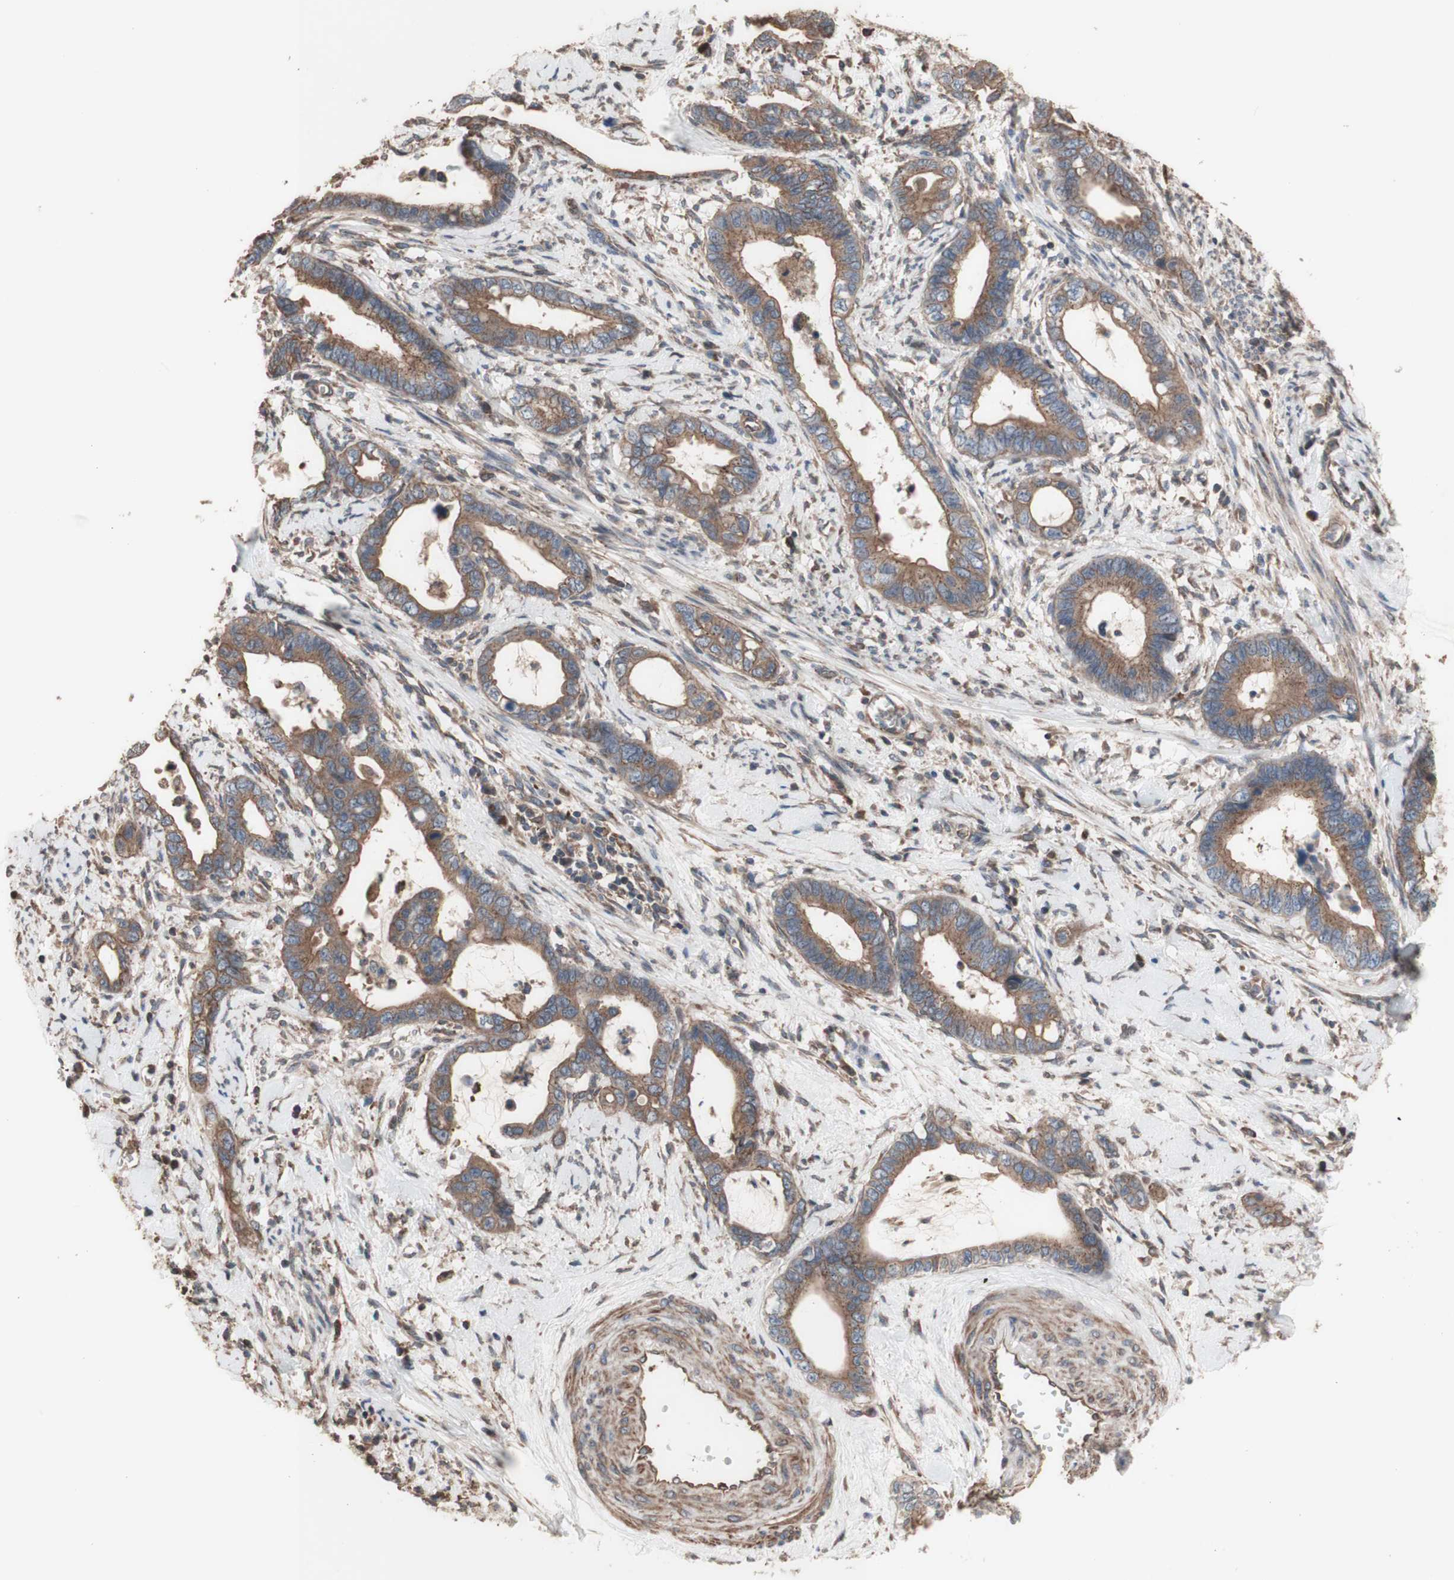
{"staining": {"intensity": "moderate", "quantity": ">75%", "location": "cytoplasmic/membranous"}, "tissue": "cervical cancer", "cell_type": "Tumor cells", "image_type": "cancer", "snomed": [{"axis": "morphology", "description": "Adenocarcinoma, NOS"}, {"axis": "topography", "description": "Cervix"}], "caption": "Human cervical cancer stained for a protein (brown) demonstrates moderate cytoplasmic/membranous positive expression in about >75% of tumor cells.", "gene": "COPB1", "patient": {"sex": "female", "age": 44}}